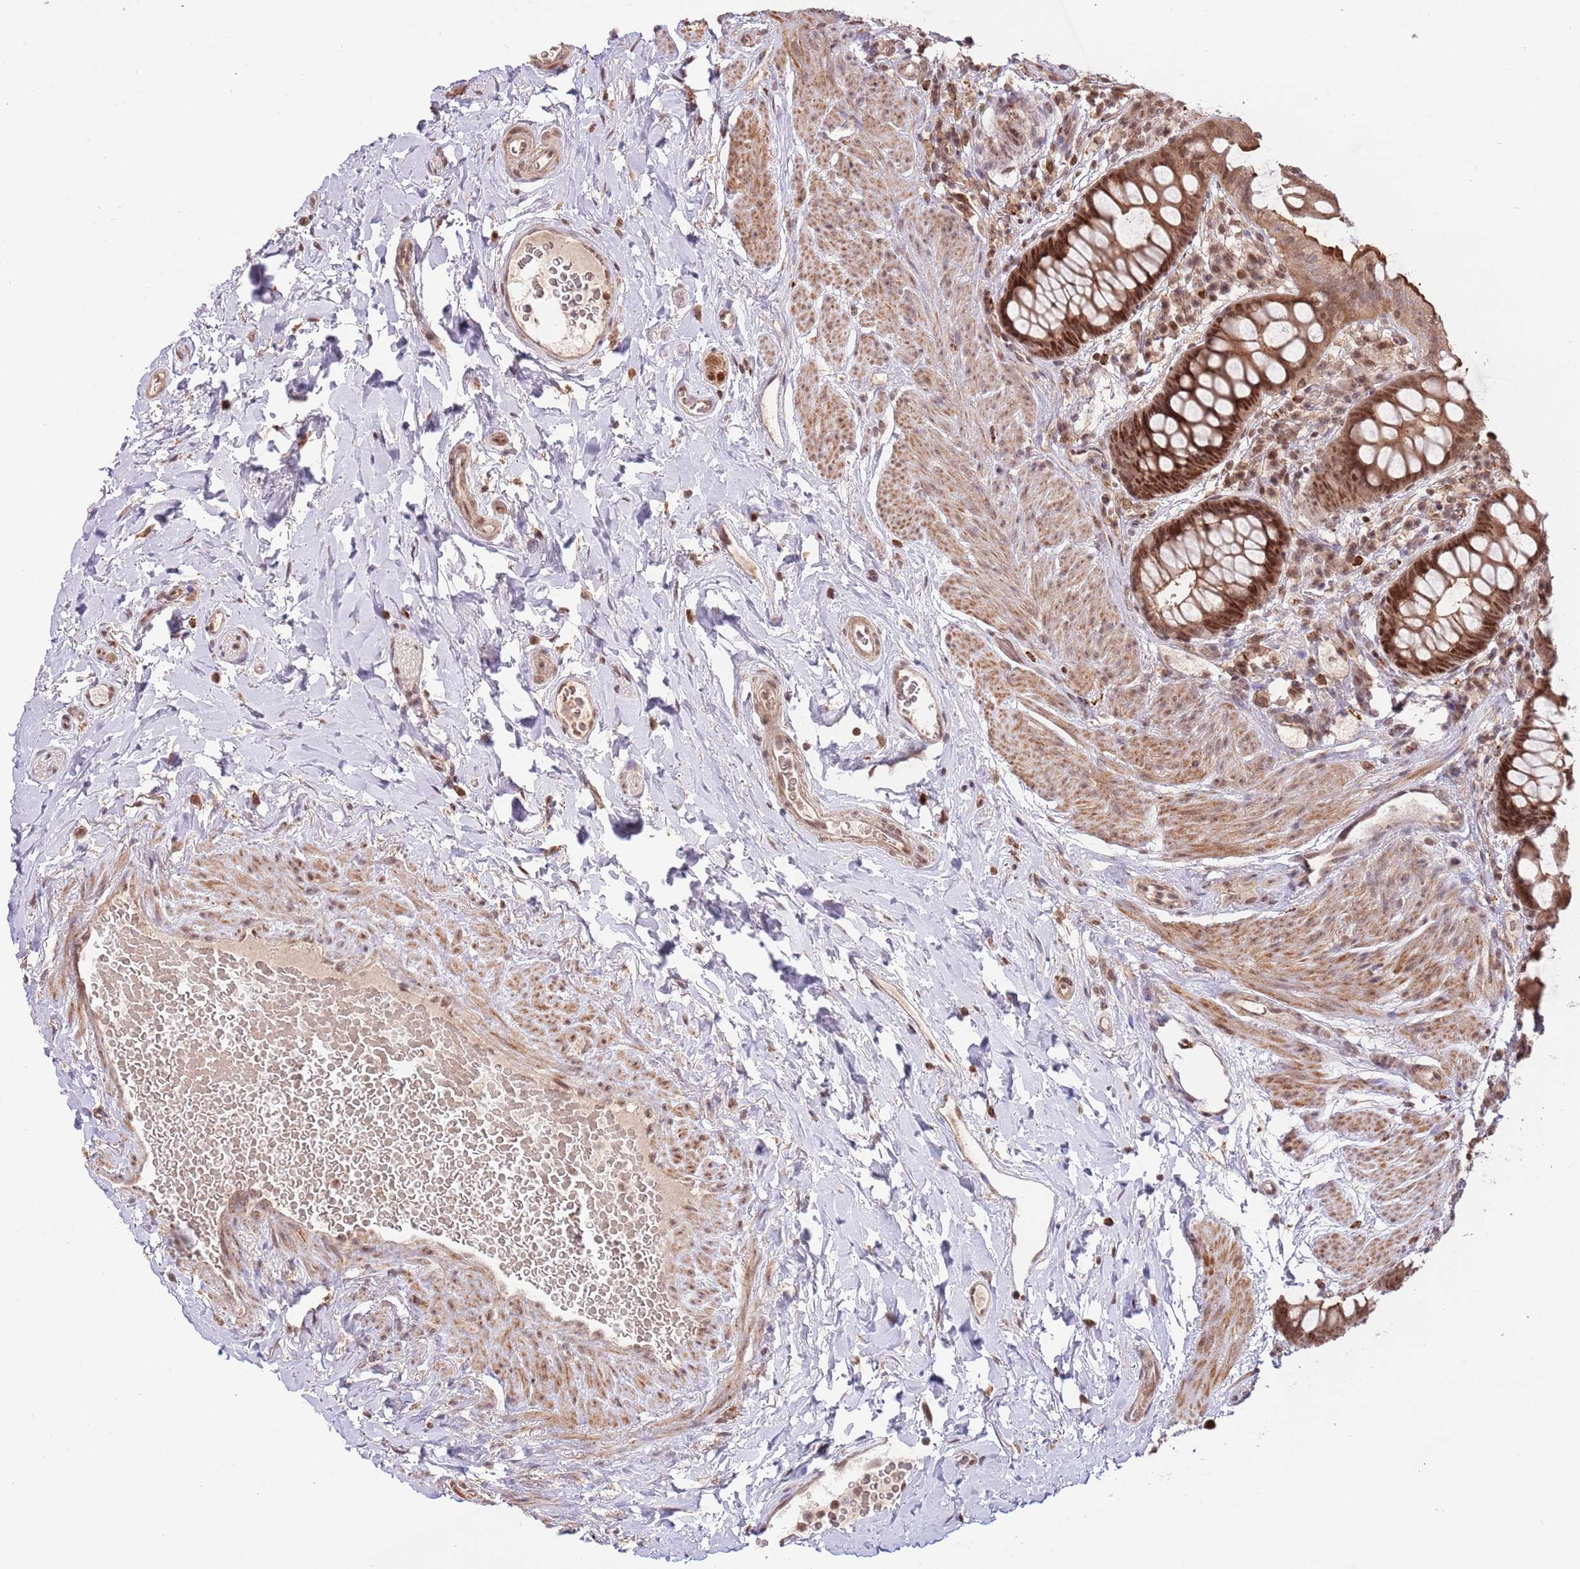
{"staining": {"intensity": "moderate", "quantity": ">75%", "location": "cytoplasmic/membranous,nuclear"}, "tissue": "rectum", "cell_type": "Glandular cells", "image_type": "normal", "snomed": [{"axis": "morphology", "description": "Normal tissue, NOS"}, {"axis": "topography", "description": "Rectum"}, {"axis": "topography", "description": "Peripheral nerve tissue"}], "caption": "An image showing moderate cytoplasmic/membranous,nuclear staining in approximately >75% of glandular cells in normal rectum, as visualized by brown immunohistochemical staining.", "gene": "RIF1", "patient": {"sex": "female", "age": 69}}